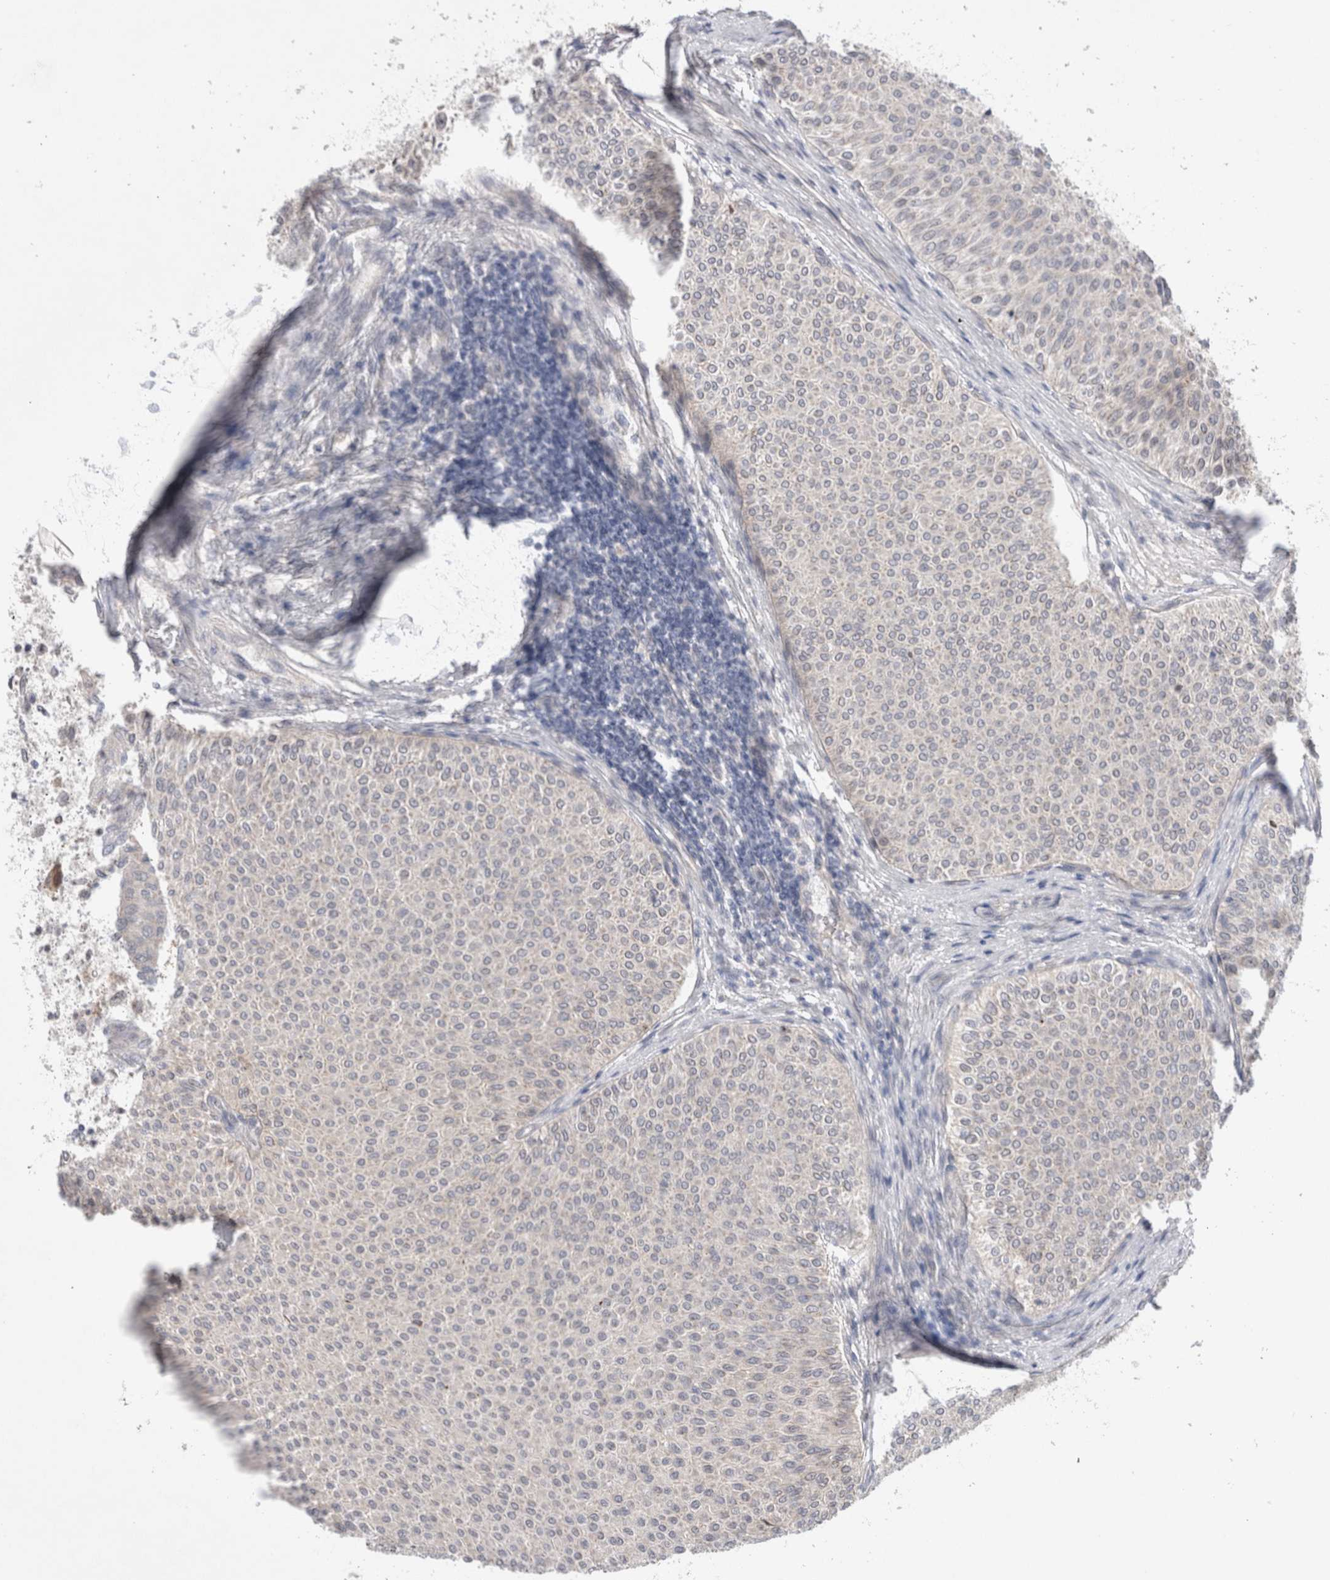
{"staining": {"intensity": "negative", "quantity": "none", "location": "none"}, "tissue": "urothelial cancer", "cell_type": "Tumor cells", "image_type": "cancer", "snomed": [{"axis": "morphology", "description": "Urothelial carcinoma, Low grade"}, {"axis": "topography", "description": "Urinary bladder"}], "caption": "Image shows no protein positivity in tumor cells of low-grade urothelial carcinoma tissue.", "gene": "BICD2", "patient": {"sex": "male", "age": 78}}